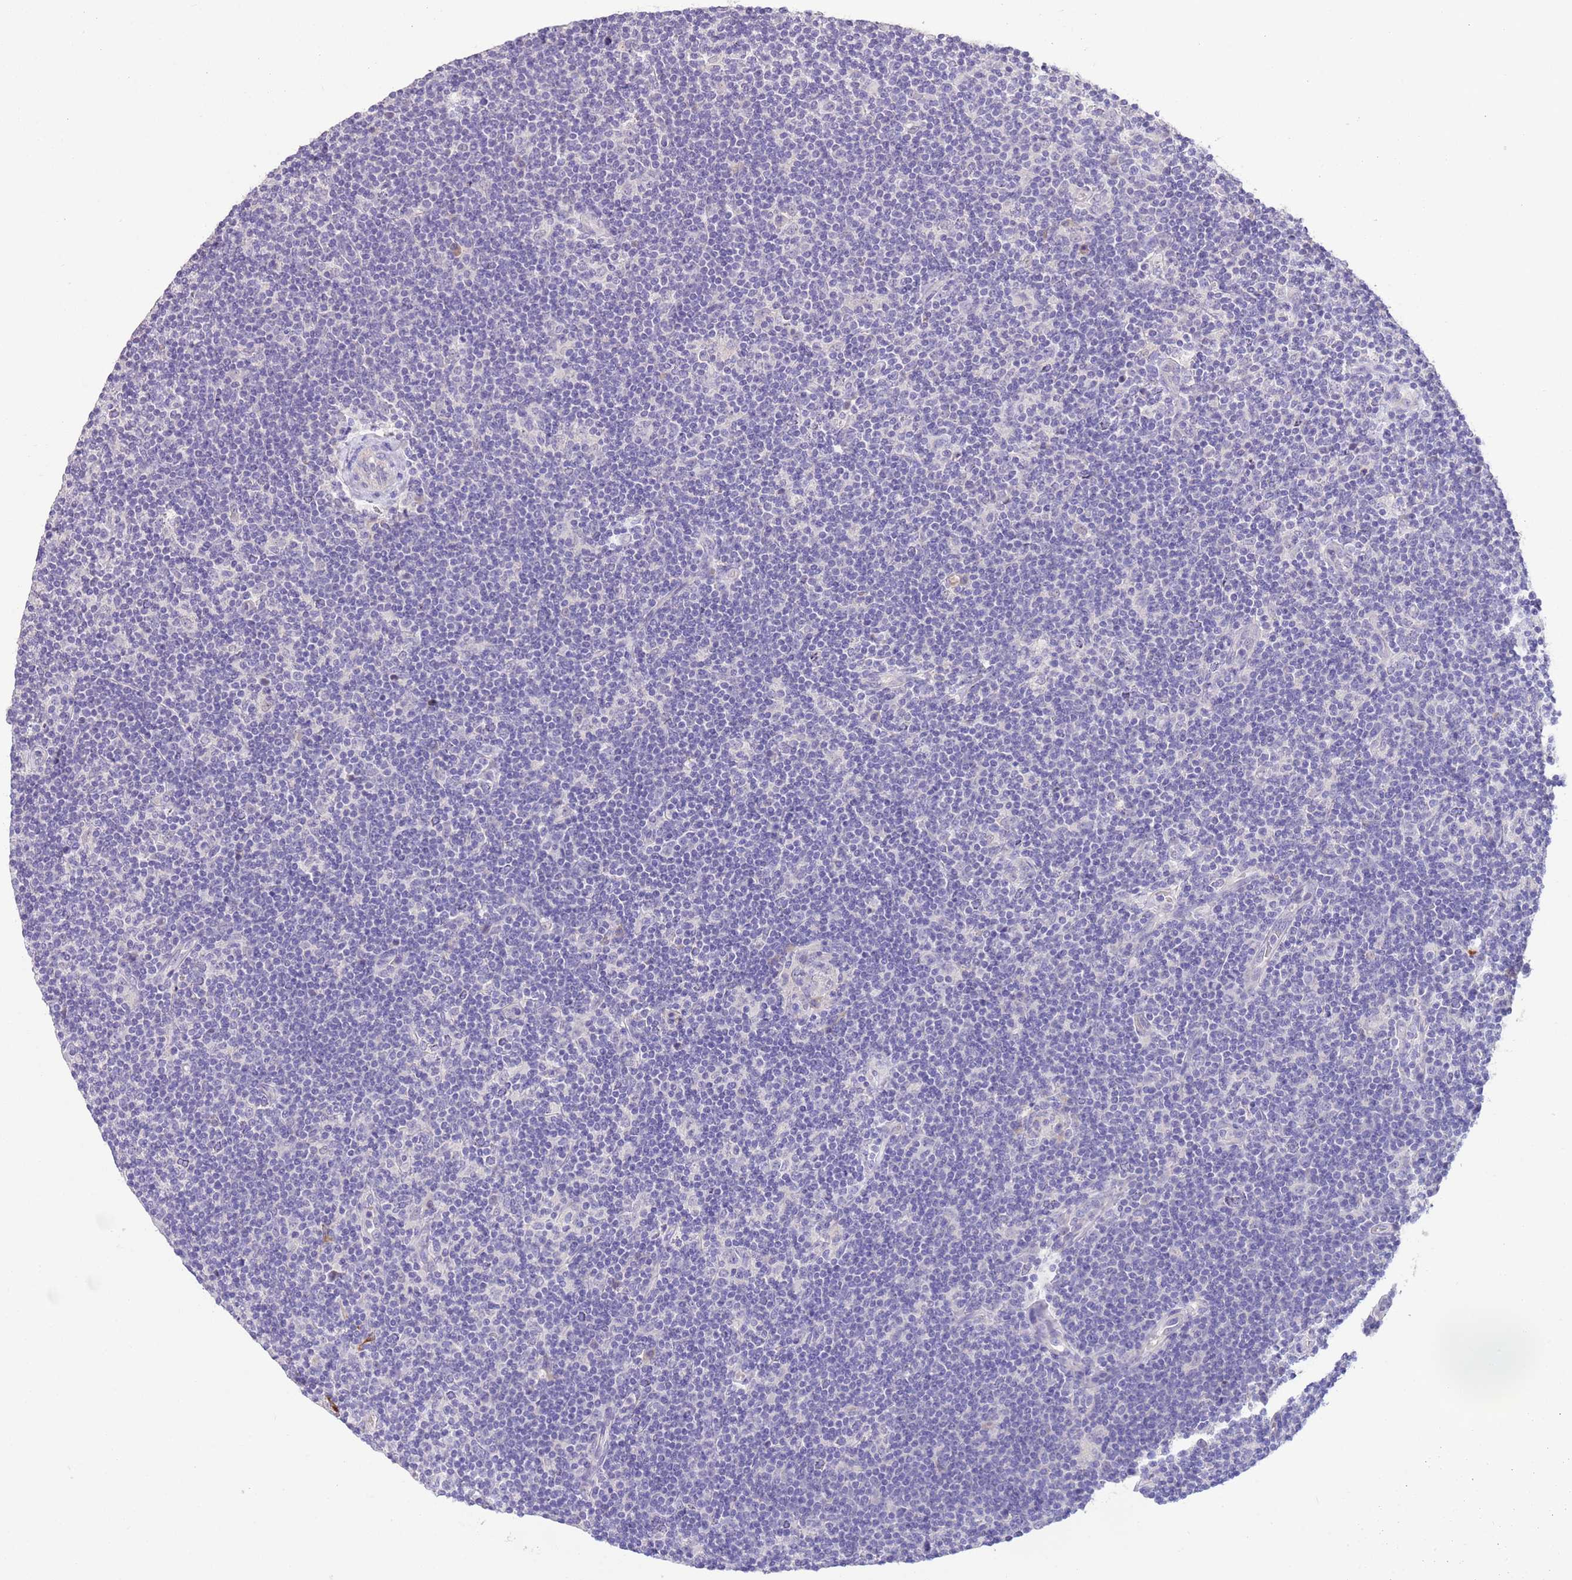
{"staining": {"intensity": "negative", "quantity": "none", "location": "none"}, "tissue": "lymphoma", "cell_type": "Tumor cells", "image_type": "cancer", "snomed": [{"axis": "morphology", "description": "Hodgkin's disease, NOS"}, {"axis": "topography", "description": "Lymph node"}], "caption": "This is an immunohistochemistry (IHC) histopathology image of human Hodgkin's disease. There is no expression in tumor cells.", "gene": "SFTPA1", "patient": {"sex": "female", "age": 57}}